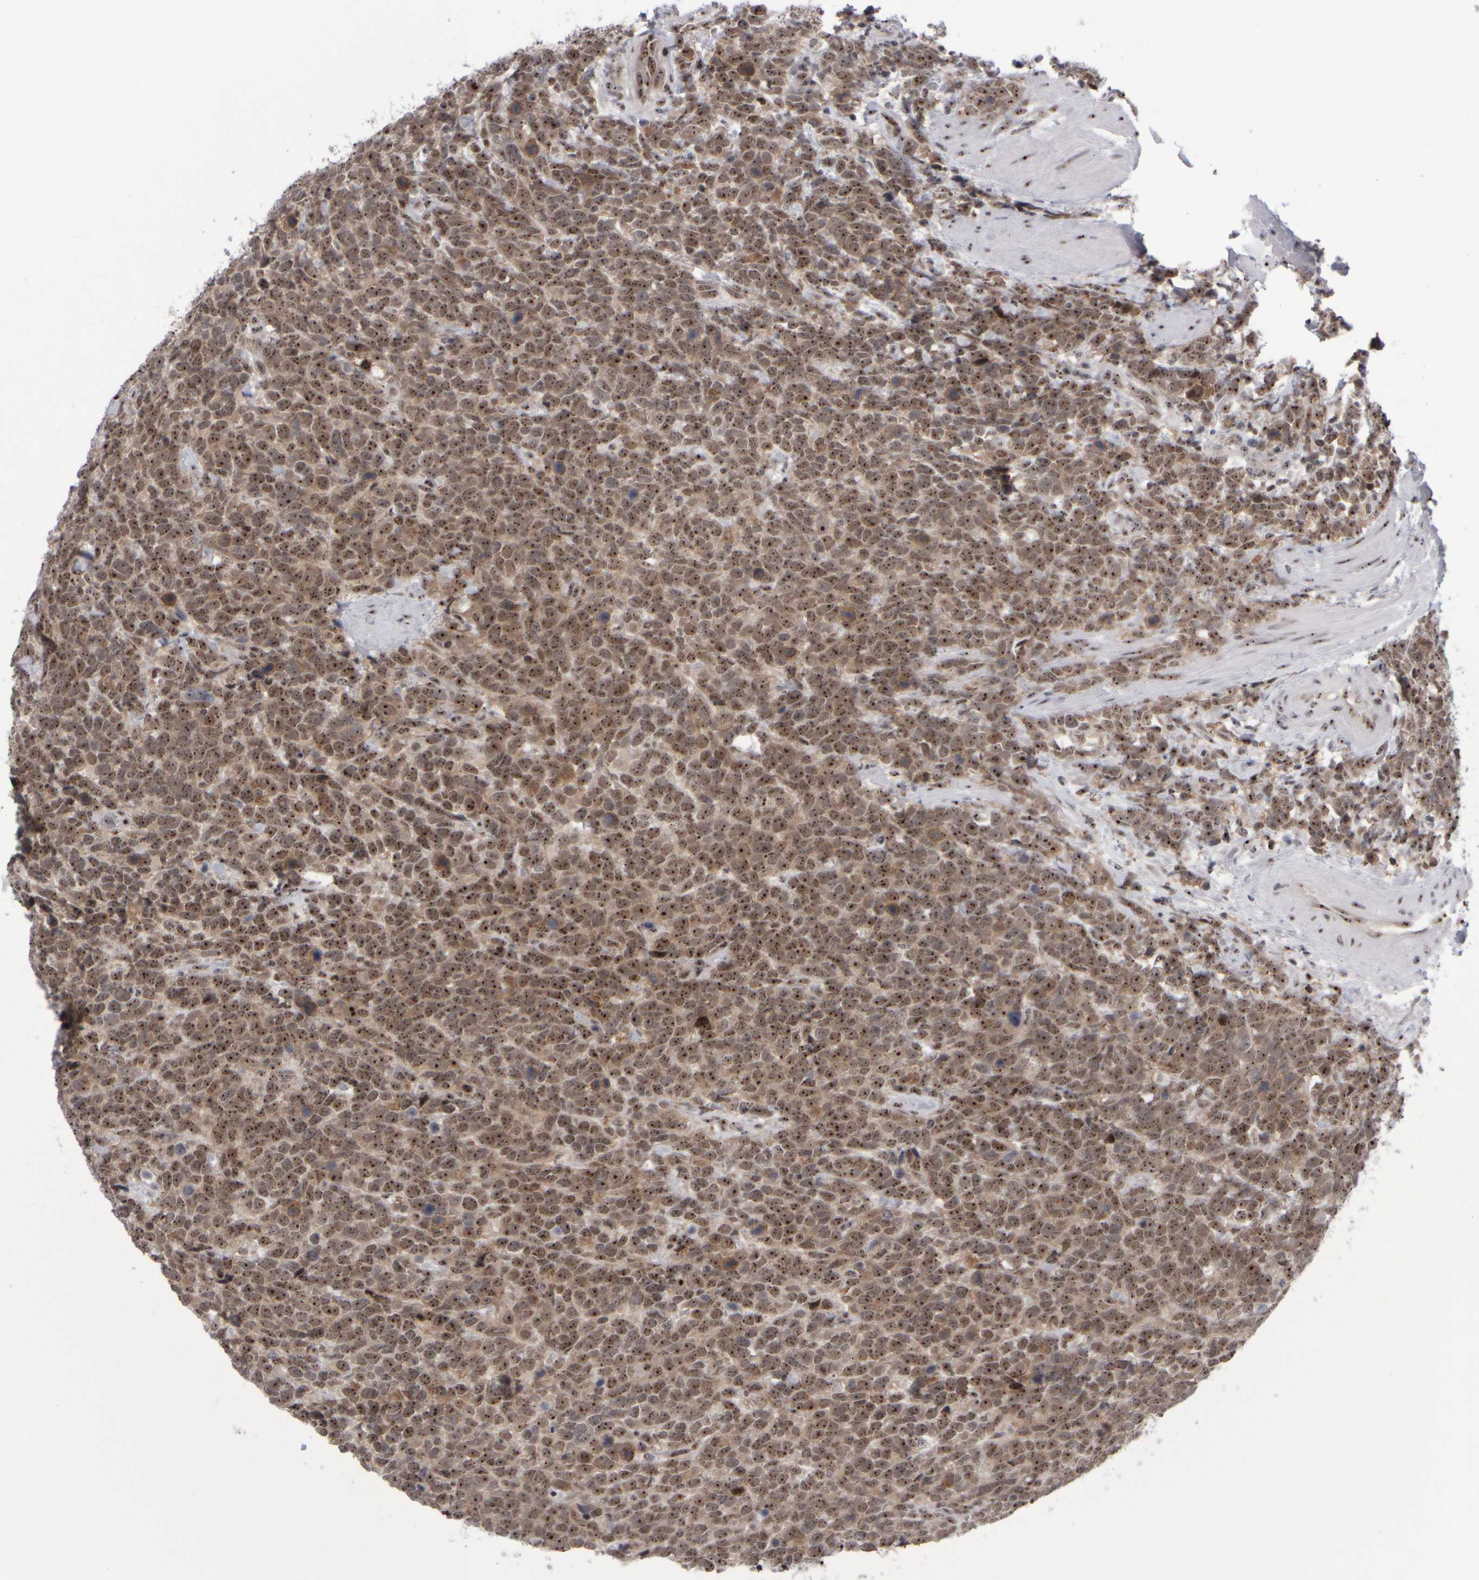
{"staining": {"intensity": "moderate", "quantity": ">75%", "location": "cytoplasmic/membranous,nuclear"}, "tissue": "urothelial cancer", "cell_type": "Tumor cells", "image_type": "cancer", "snomed": [{"axis": "morphology", "description": "Urothelial carcinoma, High grade"}, {"axis": "topography", "description": "Urinary bladder"}], "caption": "Protein staining of urothelial cancer tissue demonstrates moderate cytoplasmic/membranous and nuclear staining in approximately >75% of tumor cells.", "gene": "SURF6", "patient": {"sex": "female", "age": 82}}